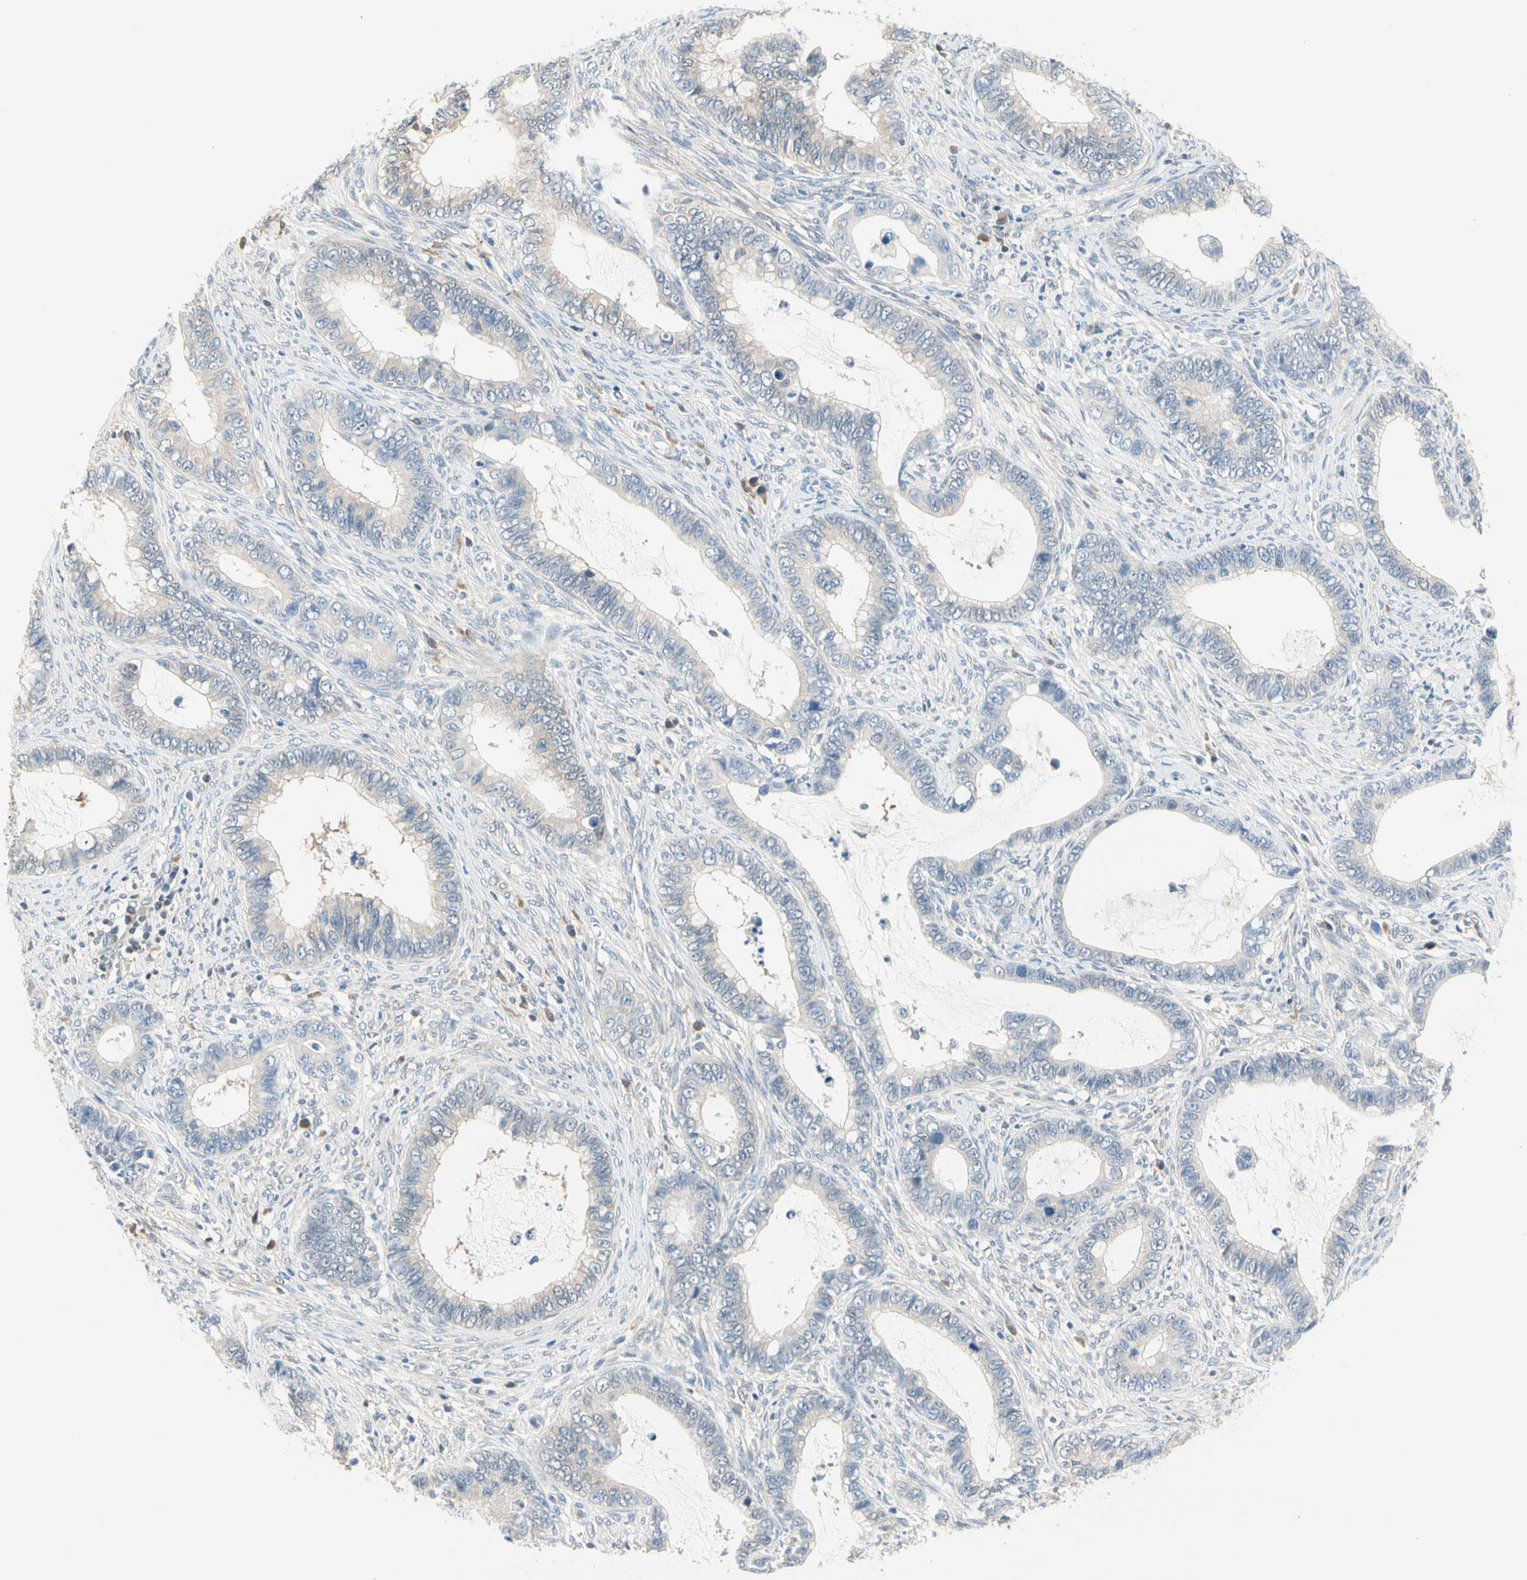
{"staining": {"intensity": "weak", "quantity": ">75%", "location": "cytoplasmic/membranous"}, "tissue": "cervical cancer", "cell_type": "Tumor cells", "image_type": "cancer", "snomed": [{"axis": "morphology", "description": "Adenocarcinoma, NOS"}, {"axis": "topography", "description": "Cervix"}], "caption": "Brown immunohistochemical staining in cervical cancer (adenocarcinoma) exhibits weak cytoplasmic/membranous staining in approximately >75% of tumor cells. (brown staining indicates protein expression, while blue staining denotes nuclei).", "gene": "MPI", "patient": {"sex": "female", "age": 44}}